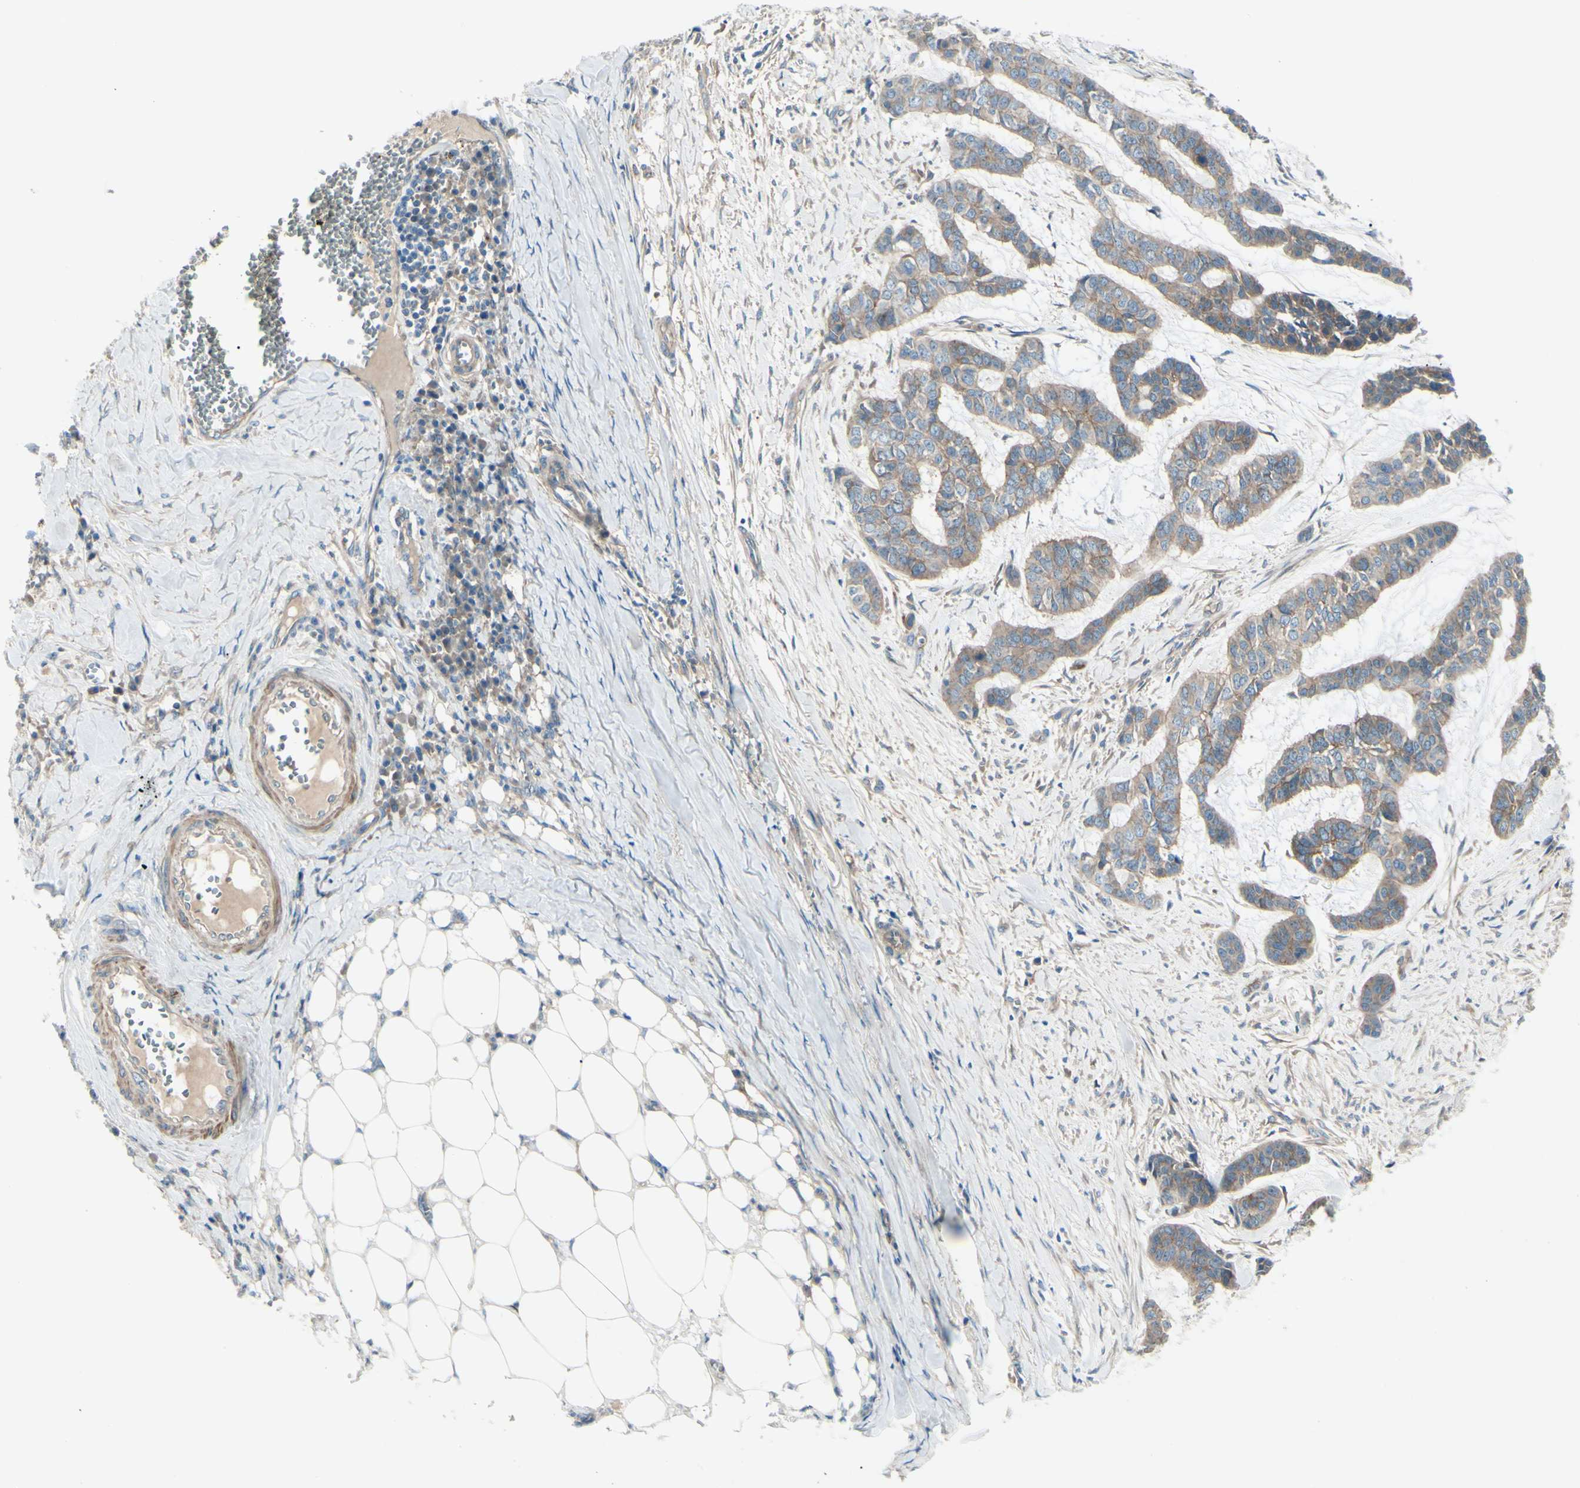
{"staining": {"intensity": "weak", "quantity": ">75%", "location": "cytoplasmic/membranous"}, "tissue": "skin cancer", "cell_type": "Tumor cells", "image_type": "cancer", "snomed": [{"axis": "morphology", "description": "Basal cell carcinoma"}, {"axis": "topography", "description": "Skin"}], "caption": "DAB immunohistochemical staining of skin cancer (basal cell carcinoma) shows weak cytoplasmic/membranous protein positivity in approximately >75% of tumor cells.", "gene": "PCDHGA2", "patient": {"sex": "female", "age": 64}}